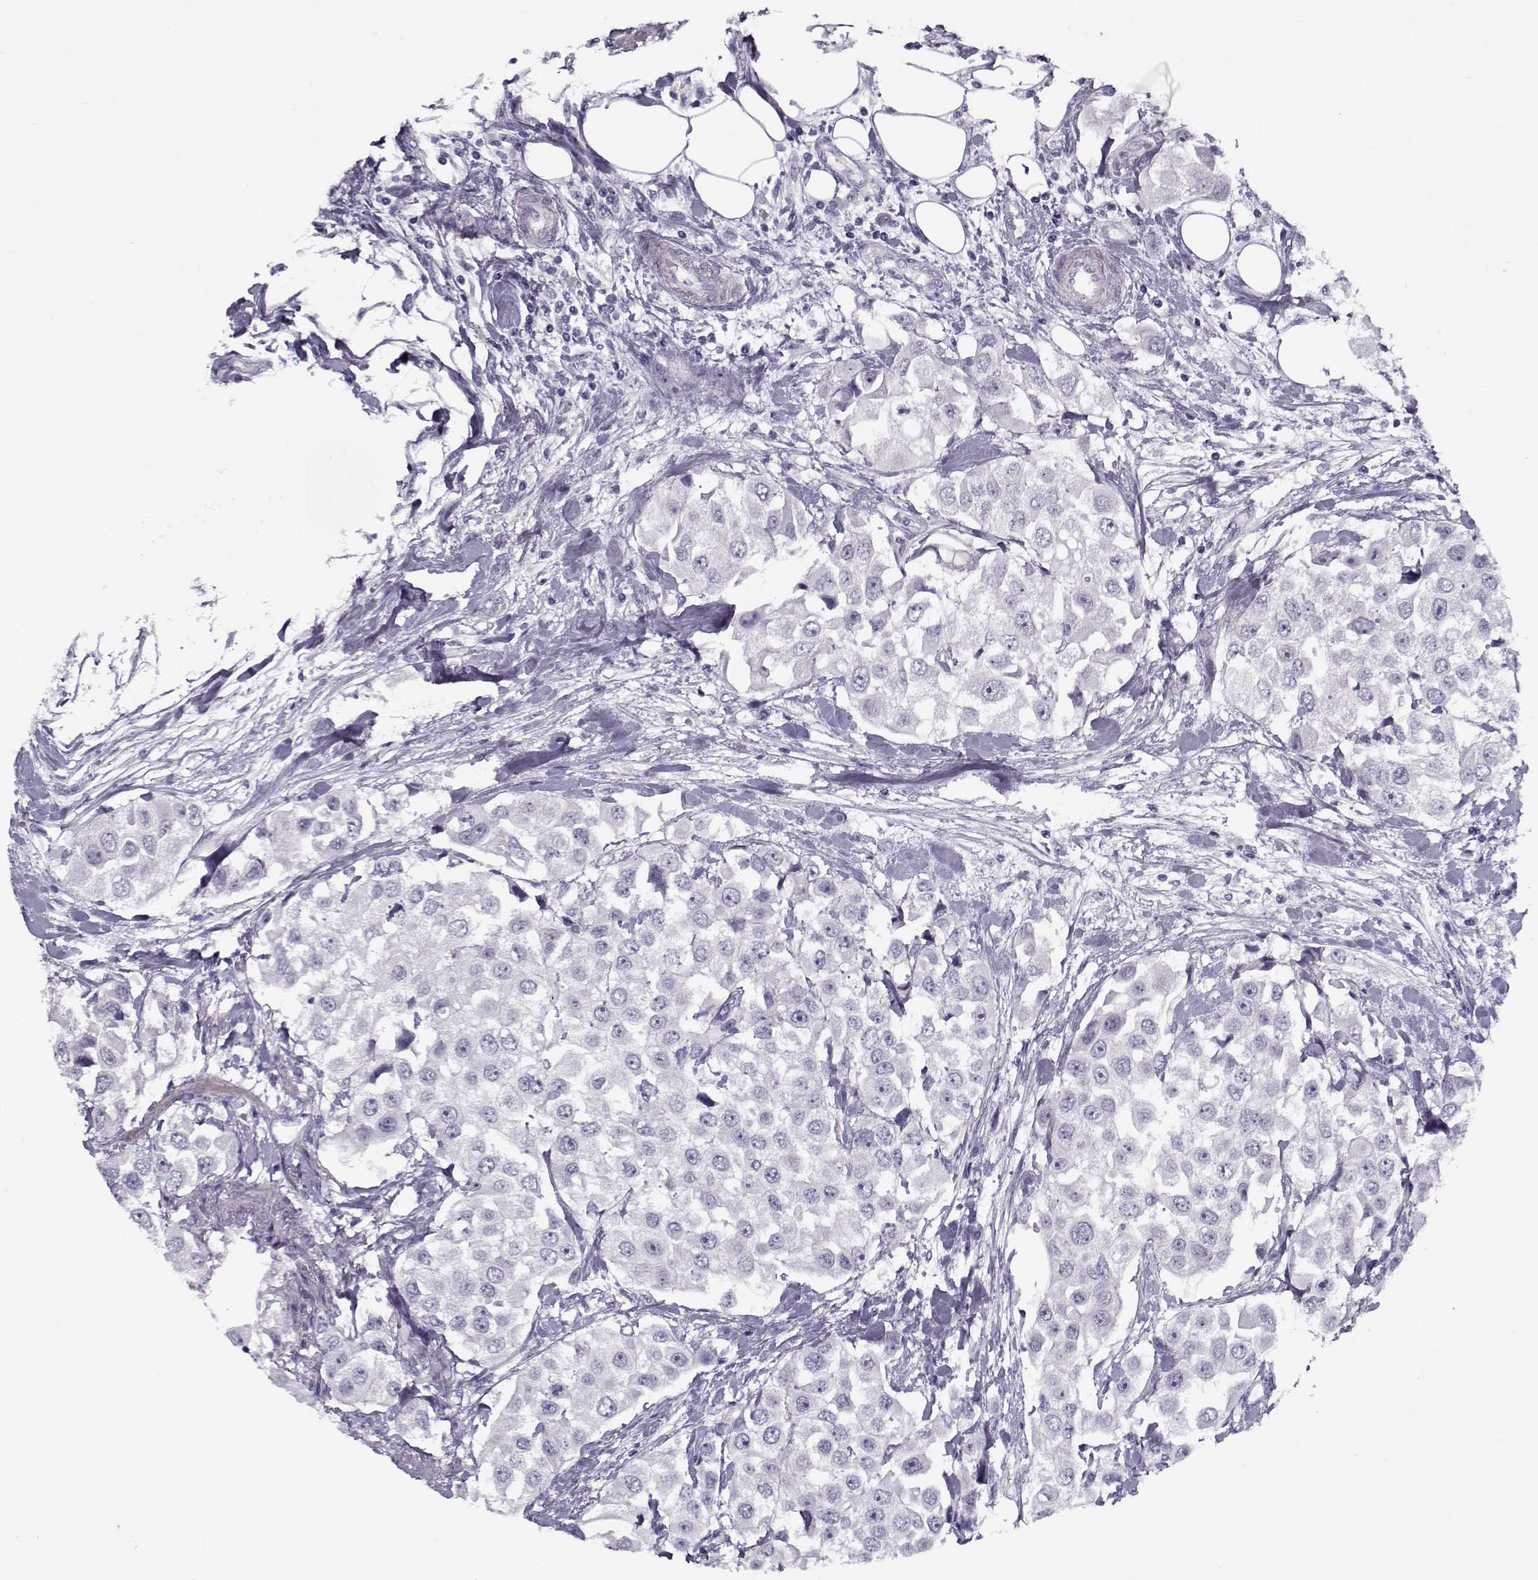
{"staining": {"intensity": "negative", "quantity": "none", "location": "none"}, "tissue": "urothelial cancer", "cell_type": "Tumor cells", "image_type": "cancer", "snomed": [{"axis": "morphology", "description": "Urothelial carcinoma, High grade"}, {"axis": "topography", "description": "Urinary bladder"}], "caption": "DAB (3,3'-diaminobenzidine) immunohistochemical staining of human urothelial cancer reveals no significant staining in tumor cells.", "gene": "CIBAR1", "patient": {"sex": "female", "age": 64}}